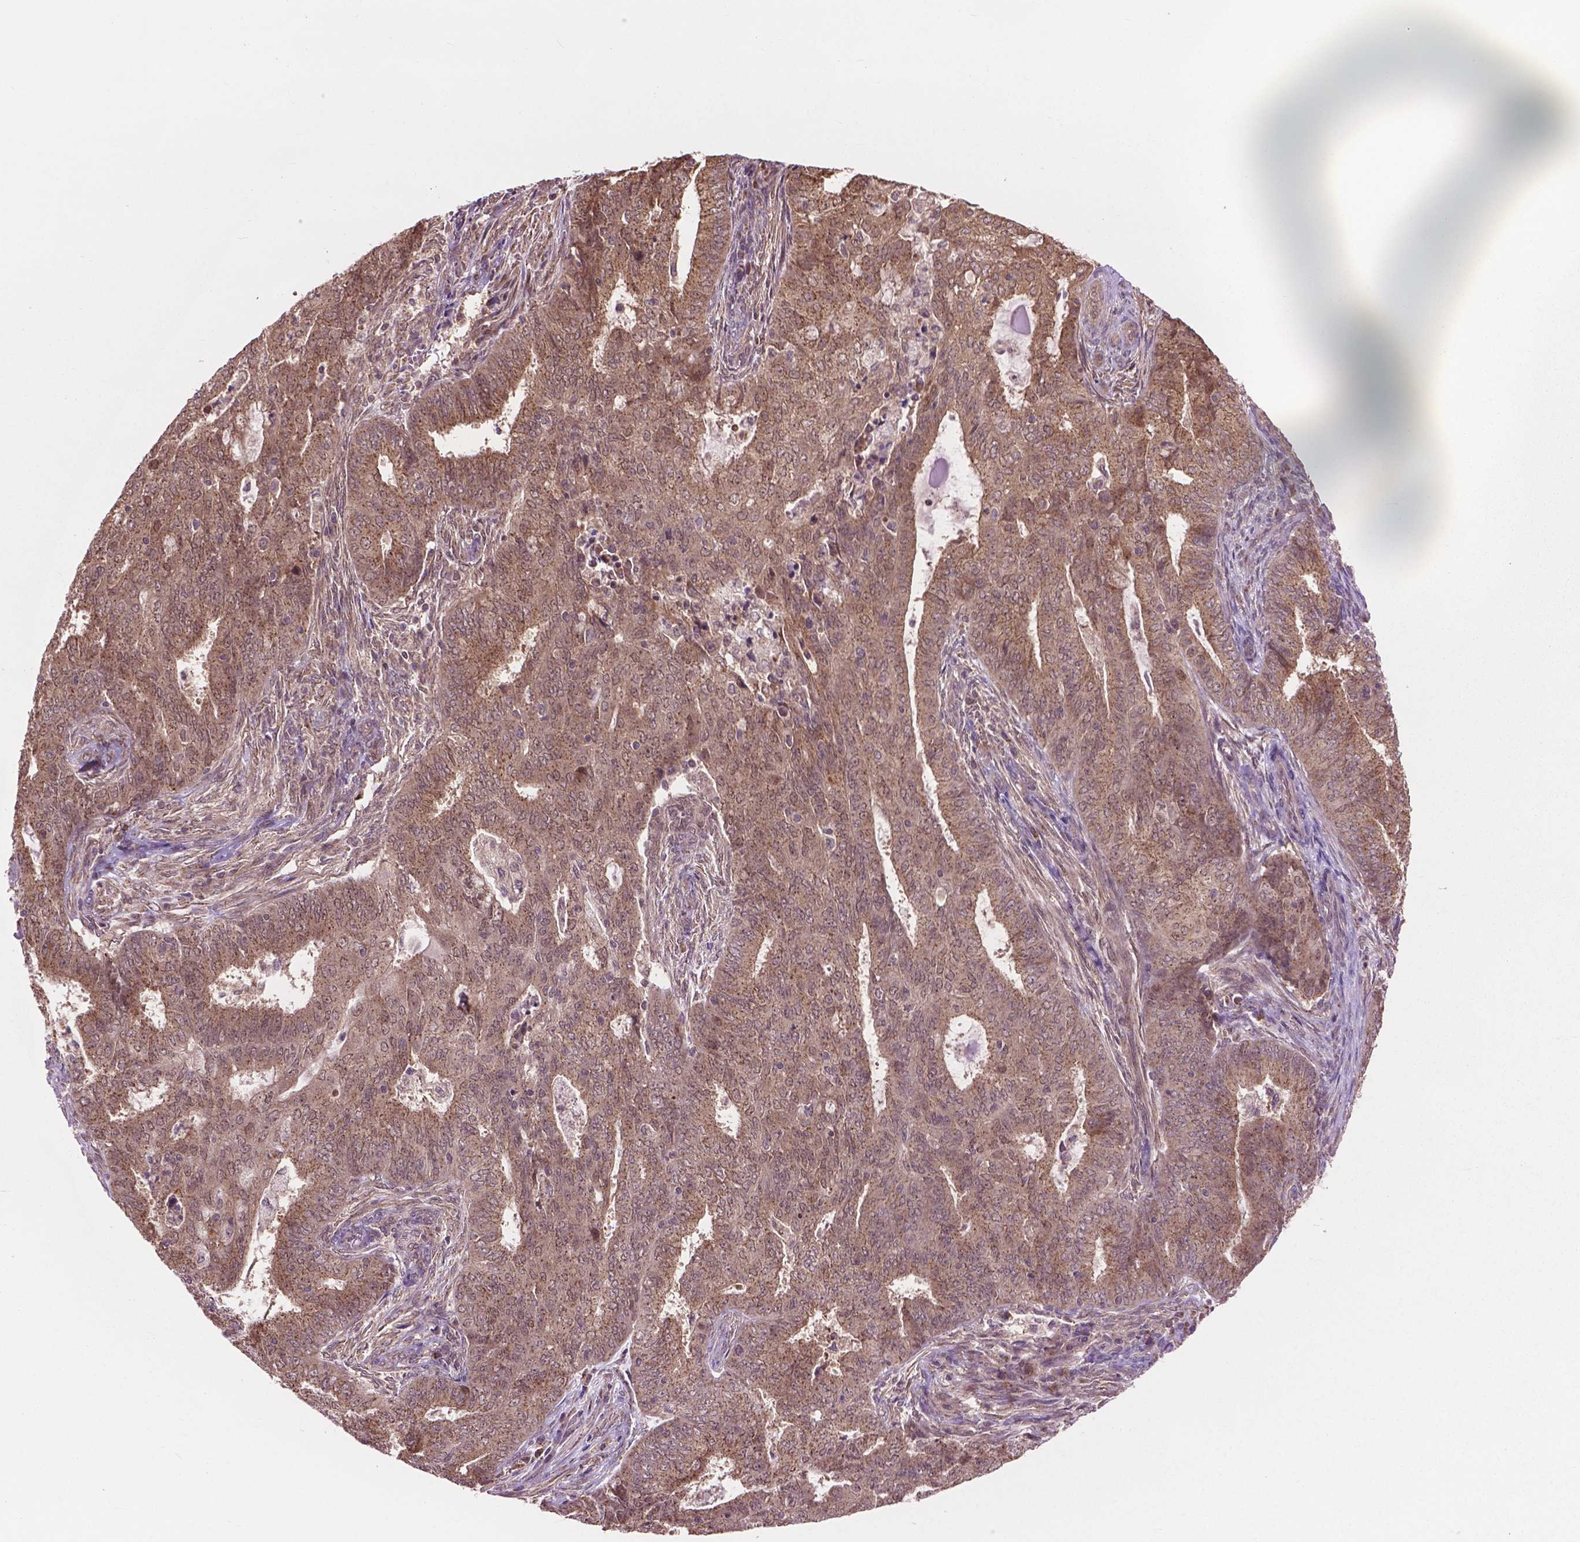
{"staining": {"intensity": "moderate", "quantity": ">75%", "location": "cytoplasmic/membranous"}, "tissue": "endometrial cancer", "cell_type": "Tumor cells", "image_type": "cancer", "snomed": [{"axis": "morphology", "description": "Adenocarcinoma, NOS"}, {"axis": "topography", "description": "Endometrium"}], "caption": "Immunohistochemical staining of endometrial cancer (adenocarcinoma) exhibits medium levels of moderate cytoplasmic/membranous protein positivity in about >75% of tumor cells.", "gene": "PPP1CB", "patient": {"sex": "female", "age": 62}}